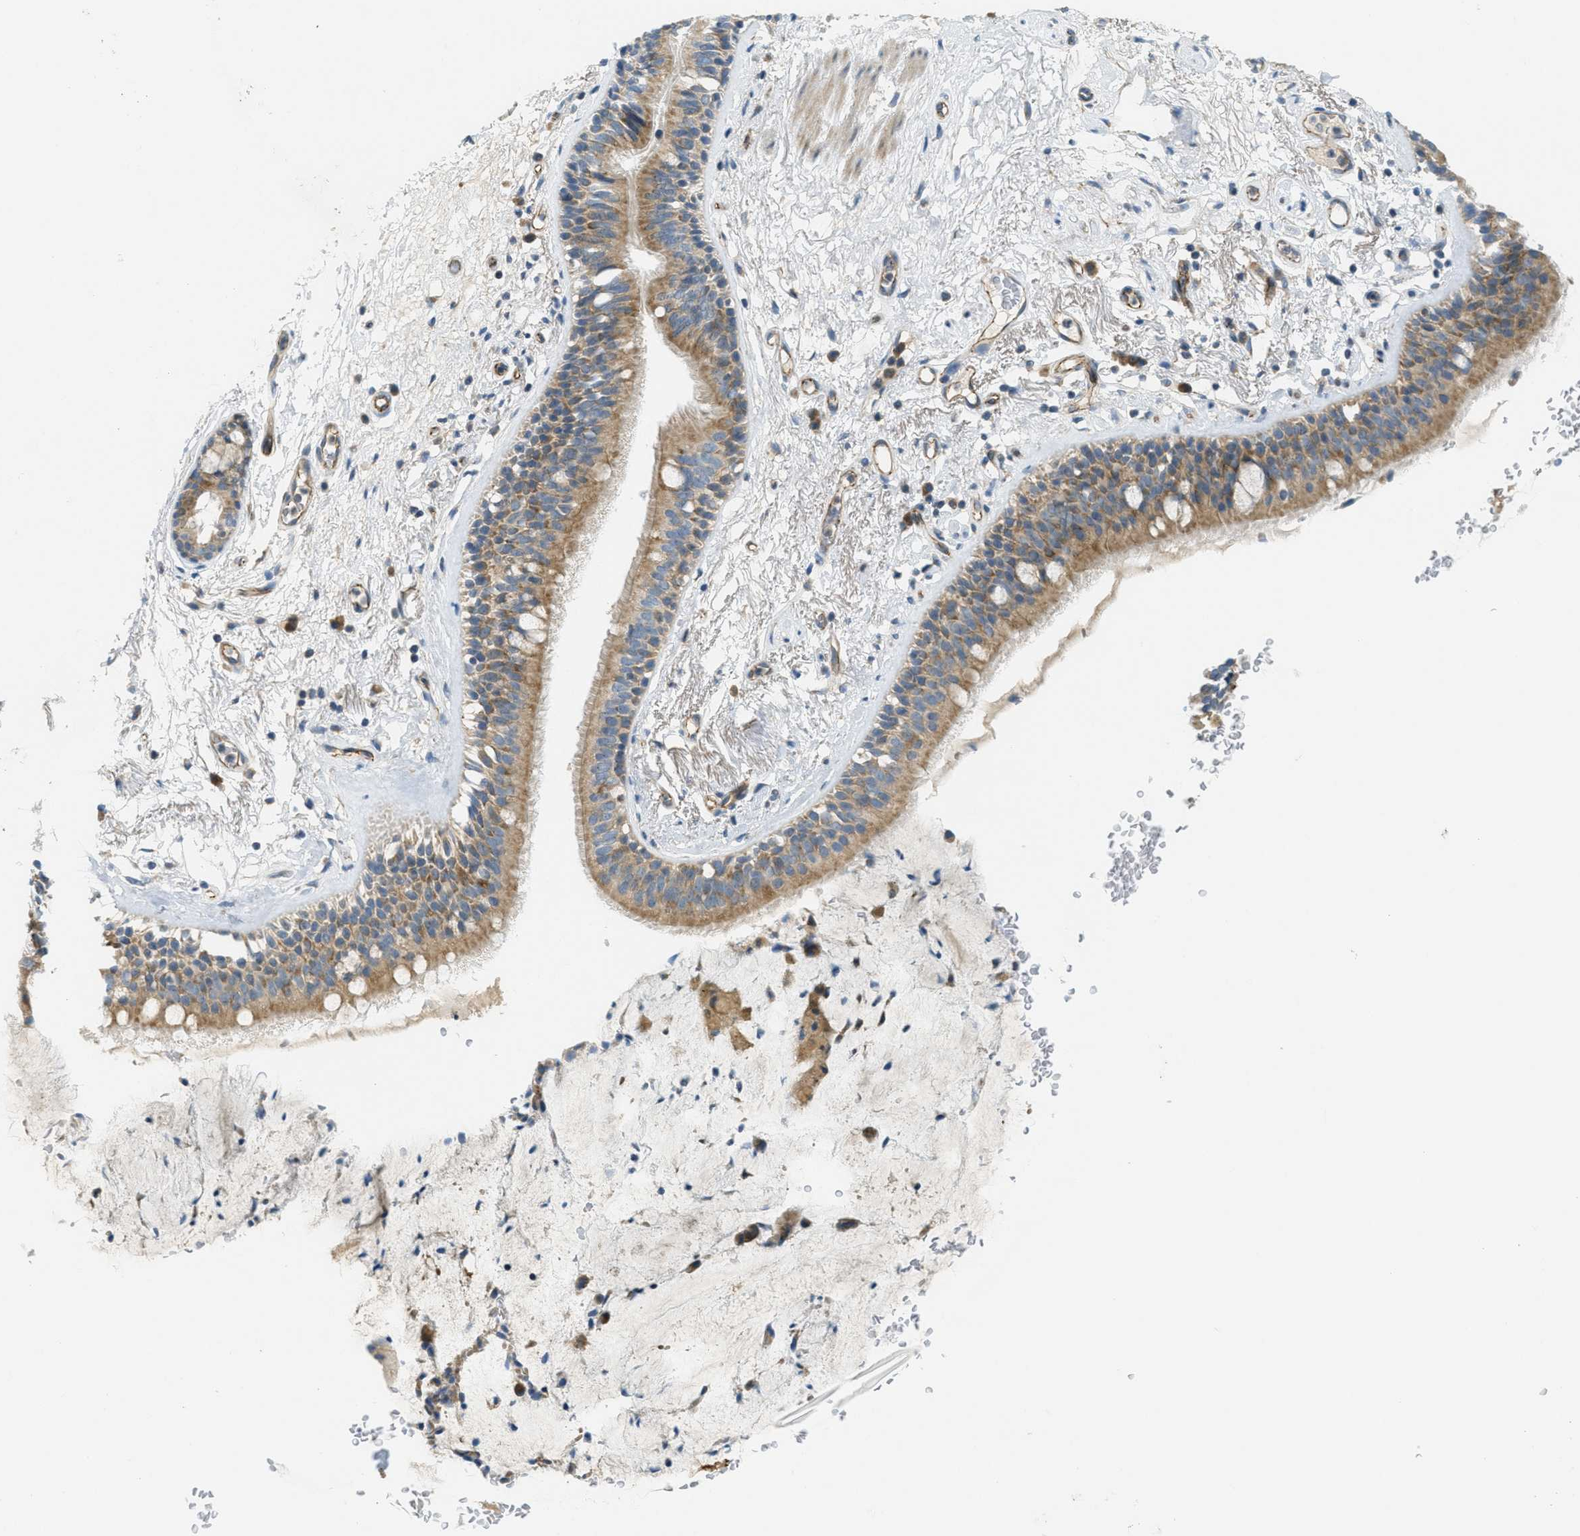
{"staining": {"intensity": "moderate", "quantity": ">75%", "location": "cytoplasmic/membranous"}, "tissue": "bronchus", "cell_type": "Respiratory epithelial cells", "image_type": "normal", "snomed": [{"axis": "morphology", "description": "Normal tissue, NOS"}, {"axis": "topography", "description": "Cartilage tissue"}], "caption": "Protein expression by IHC displays moderate cytoplasmic/membranous expression in about >75% of respiratory epithelial cells in benign bronchus. The staining is performed using DAB brown chromogen to label protein expression. The nuclei are counter-stained blue using hematoxylin.", "gene": "JCAD", "patient": {"sex": "female", "age": 63}}